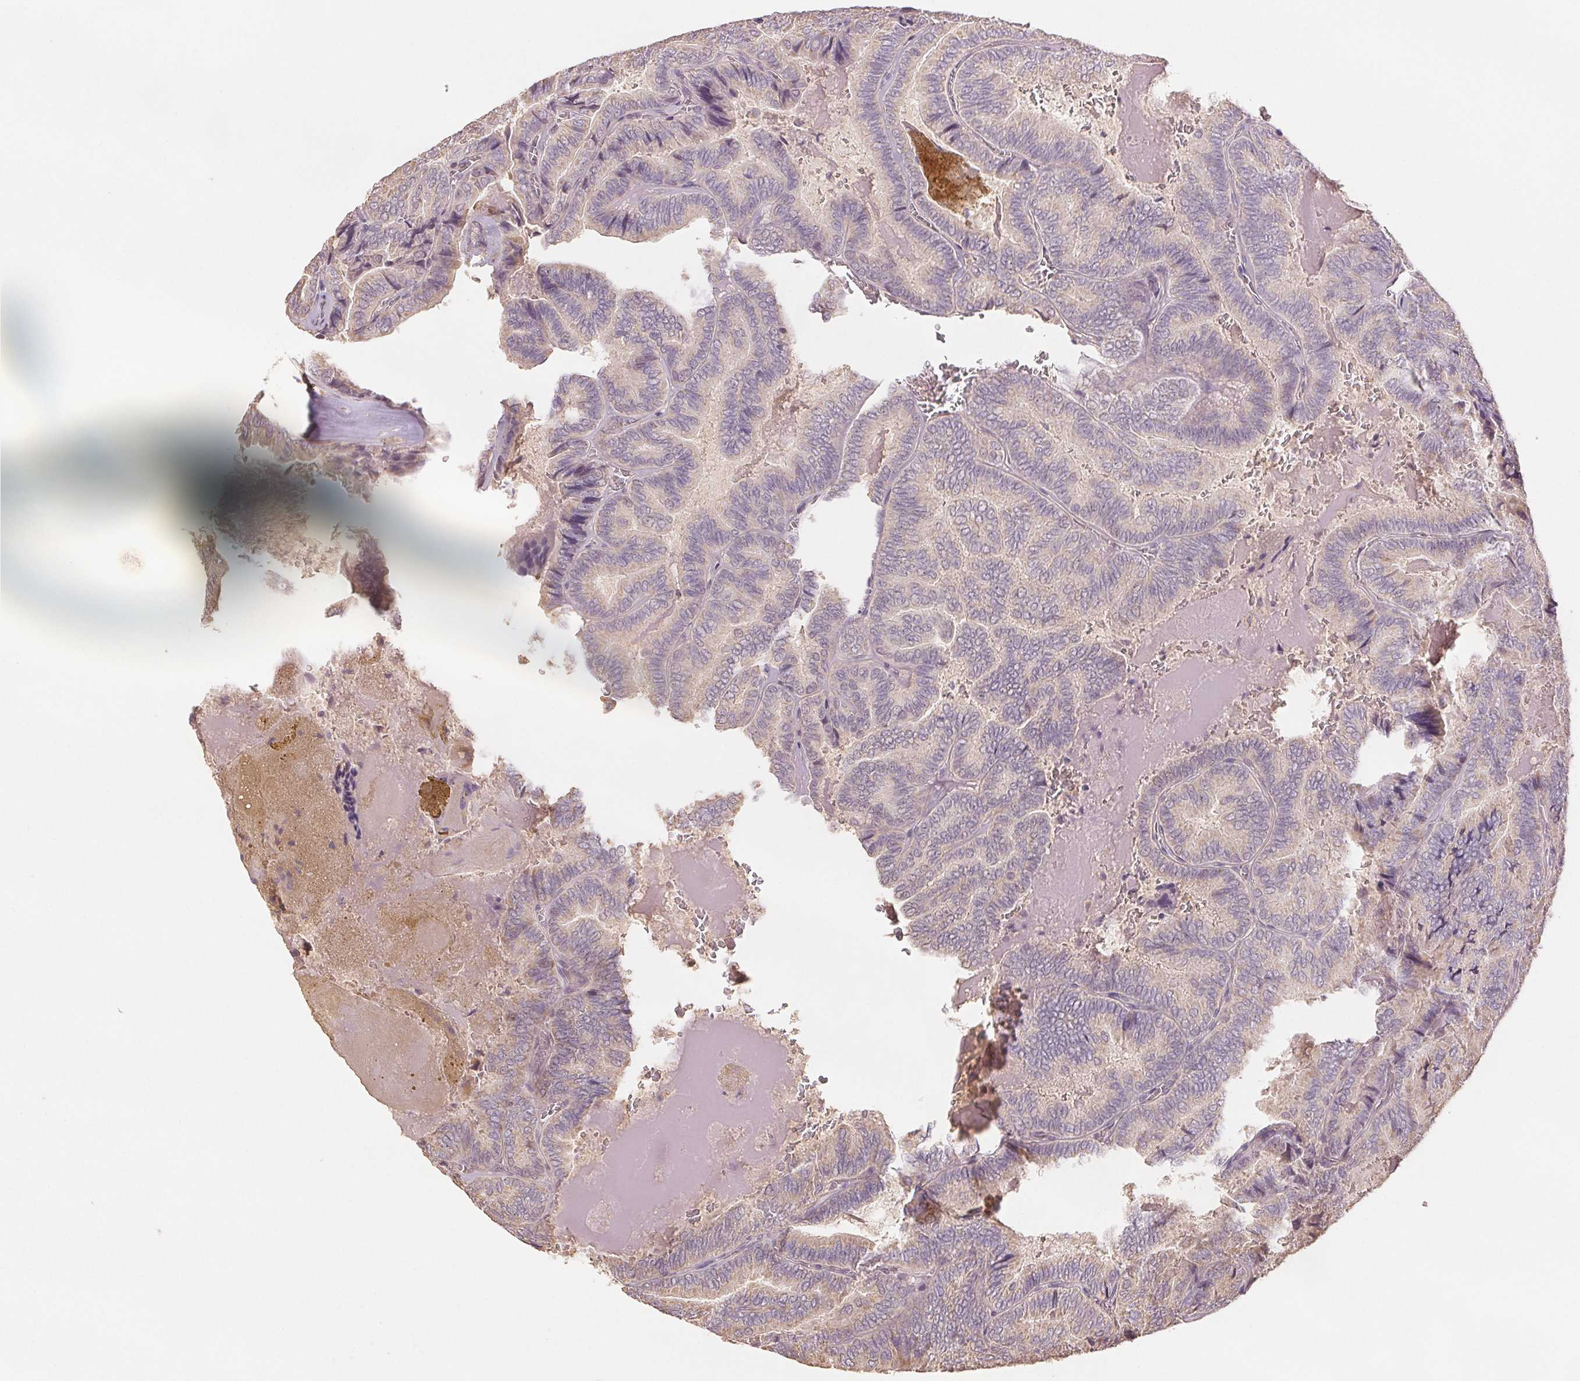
{"staining": {"intensity": "negative", "quantity": "none", "location": "none"}, "tissue": "thyroid cancer", "cell_type": "Tumor cells", "image_type": "cancer", "snomed": [{"axis": "morphology", "description": "Papillary adenocarcinoma, NOS"}, {"axis": "topography", "description": "Thyroid gland"}], "caption": "High power microscopy micrograph of an IHC micrograph of thyroid papillary adenocarcinoma, revealing no significant expression in tumor cells. (DAB (3,3'-diaminobenzidine) immunohistochemistry visualized using brightfield microscopy, high magnification).", "gene": "COX14", "patient": {"sex": "female", "age": 75}}